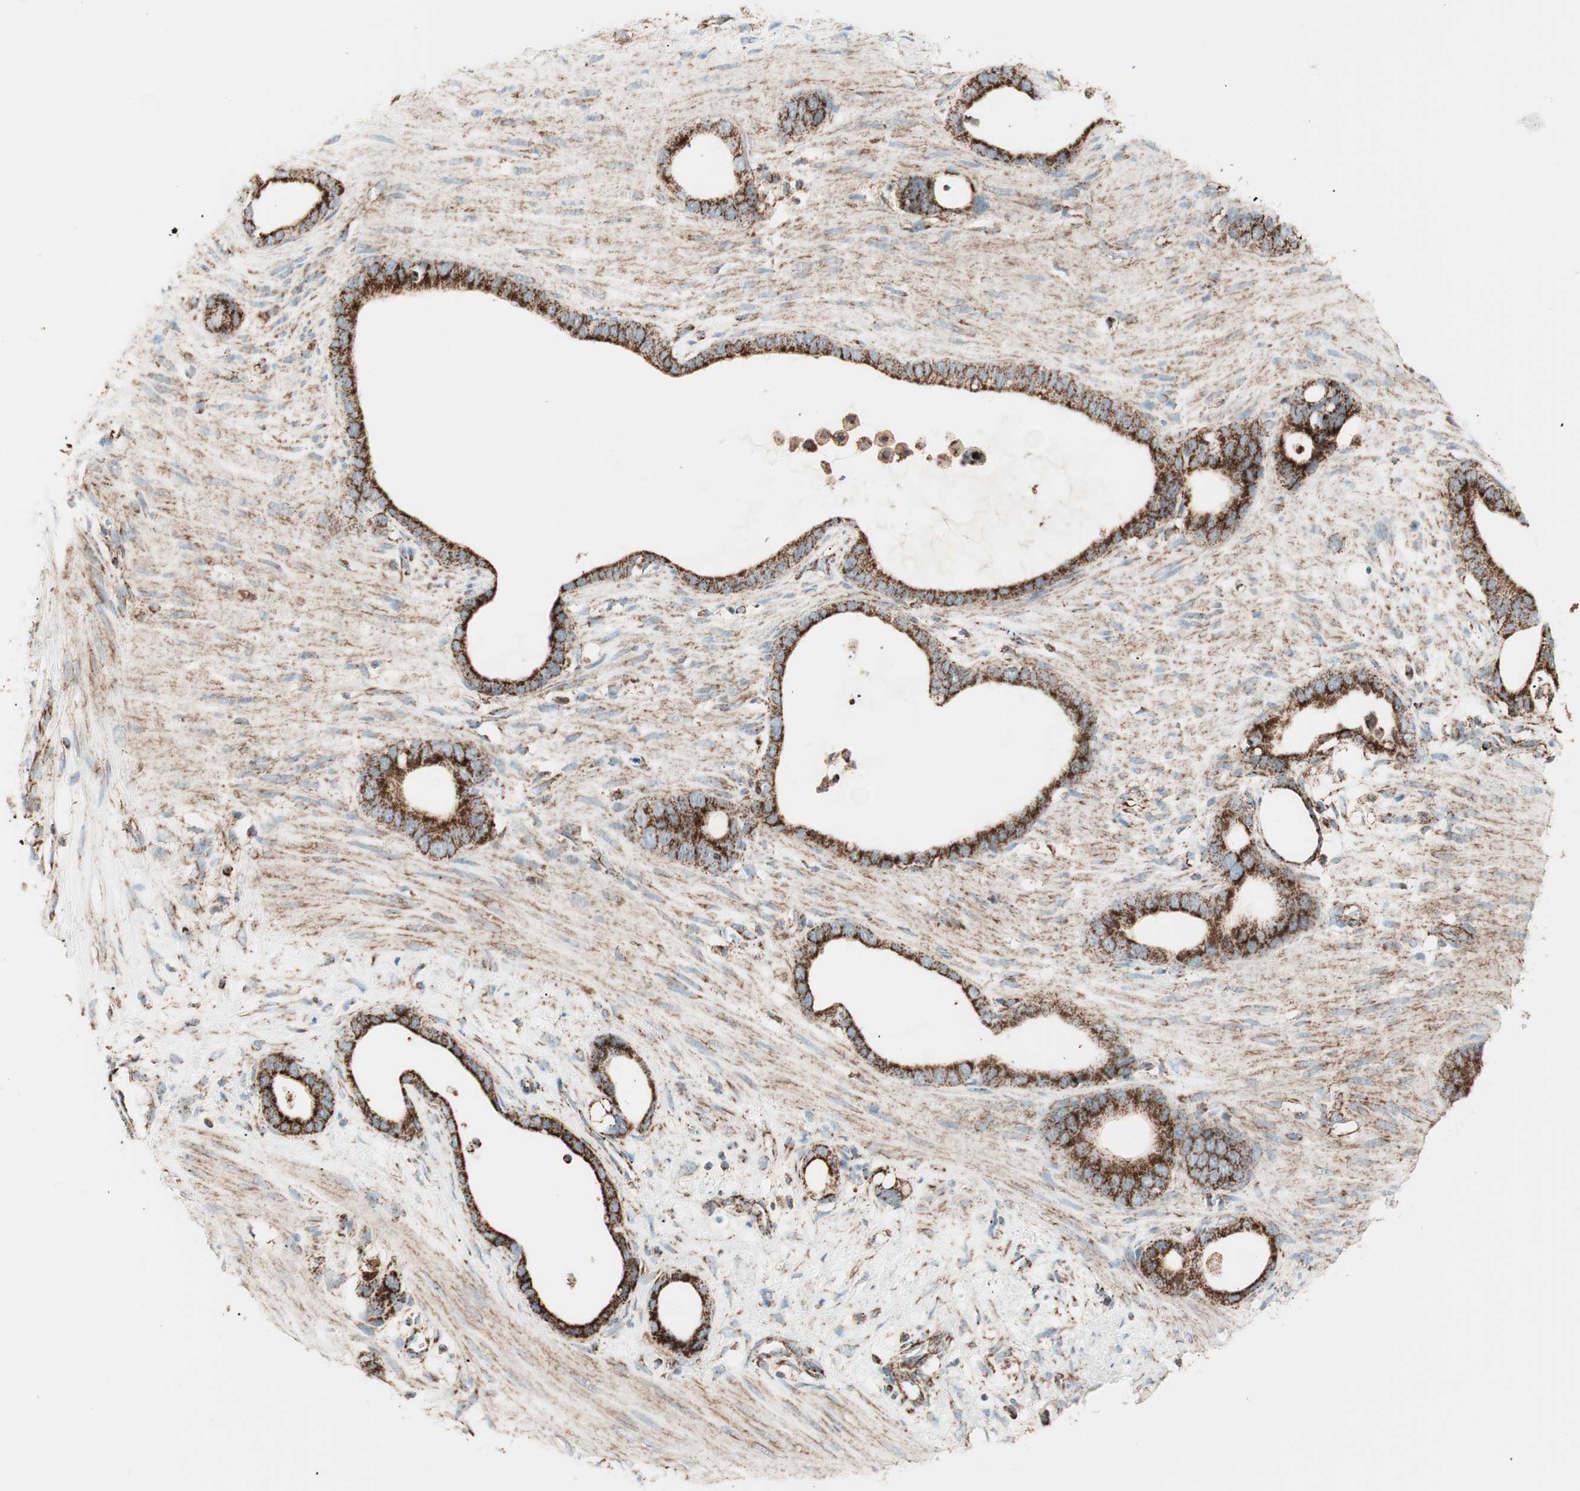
{"staining": {"intensity": "strong", "quantity": ">75%", "location": "cytoplasmic/membranous"}, "tissue": "stomach cancer", "cell_type": "Tumor cells", "image_type": "cancer", "snomed": [{"axis": "morphology", "description": "Adenocarcinoma, NOS"}, {"axis": "topography", "description": "Stomach"}], "caption": "Immunohistochemical staining of human adenocarcinoma (stomach) reveals strong cytoplasmic/membranous protein positivity in approximately >75% of tumor cells. (IHC, brightfield microscopy, high magnification).", "gene": "TOMM22", "patient": {"sex": "female", "age": 75}}